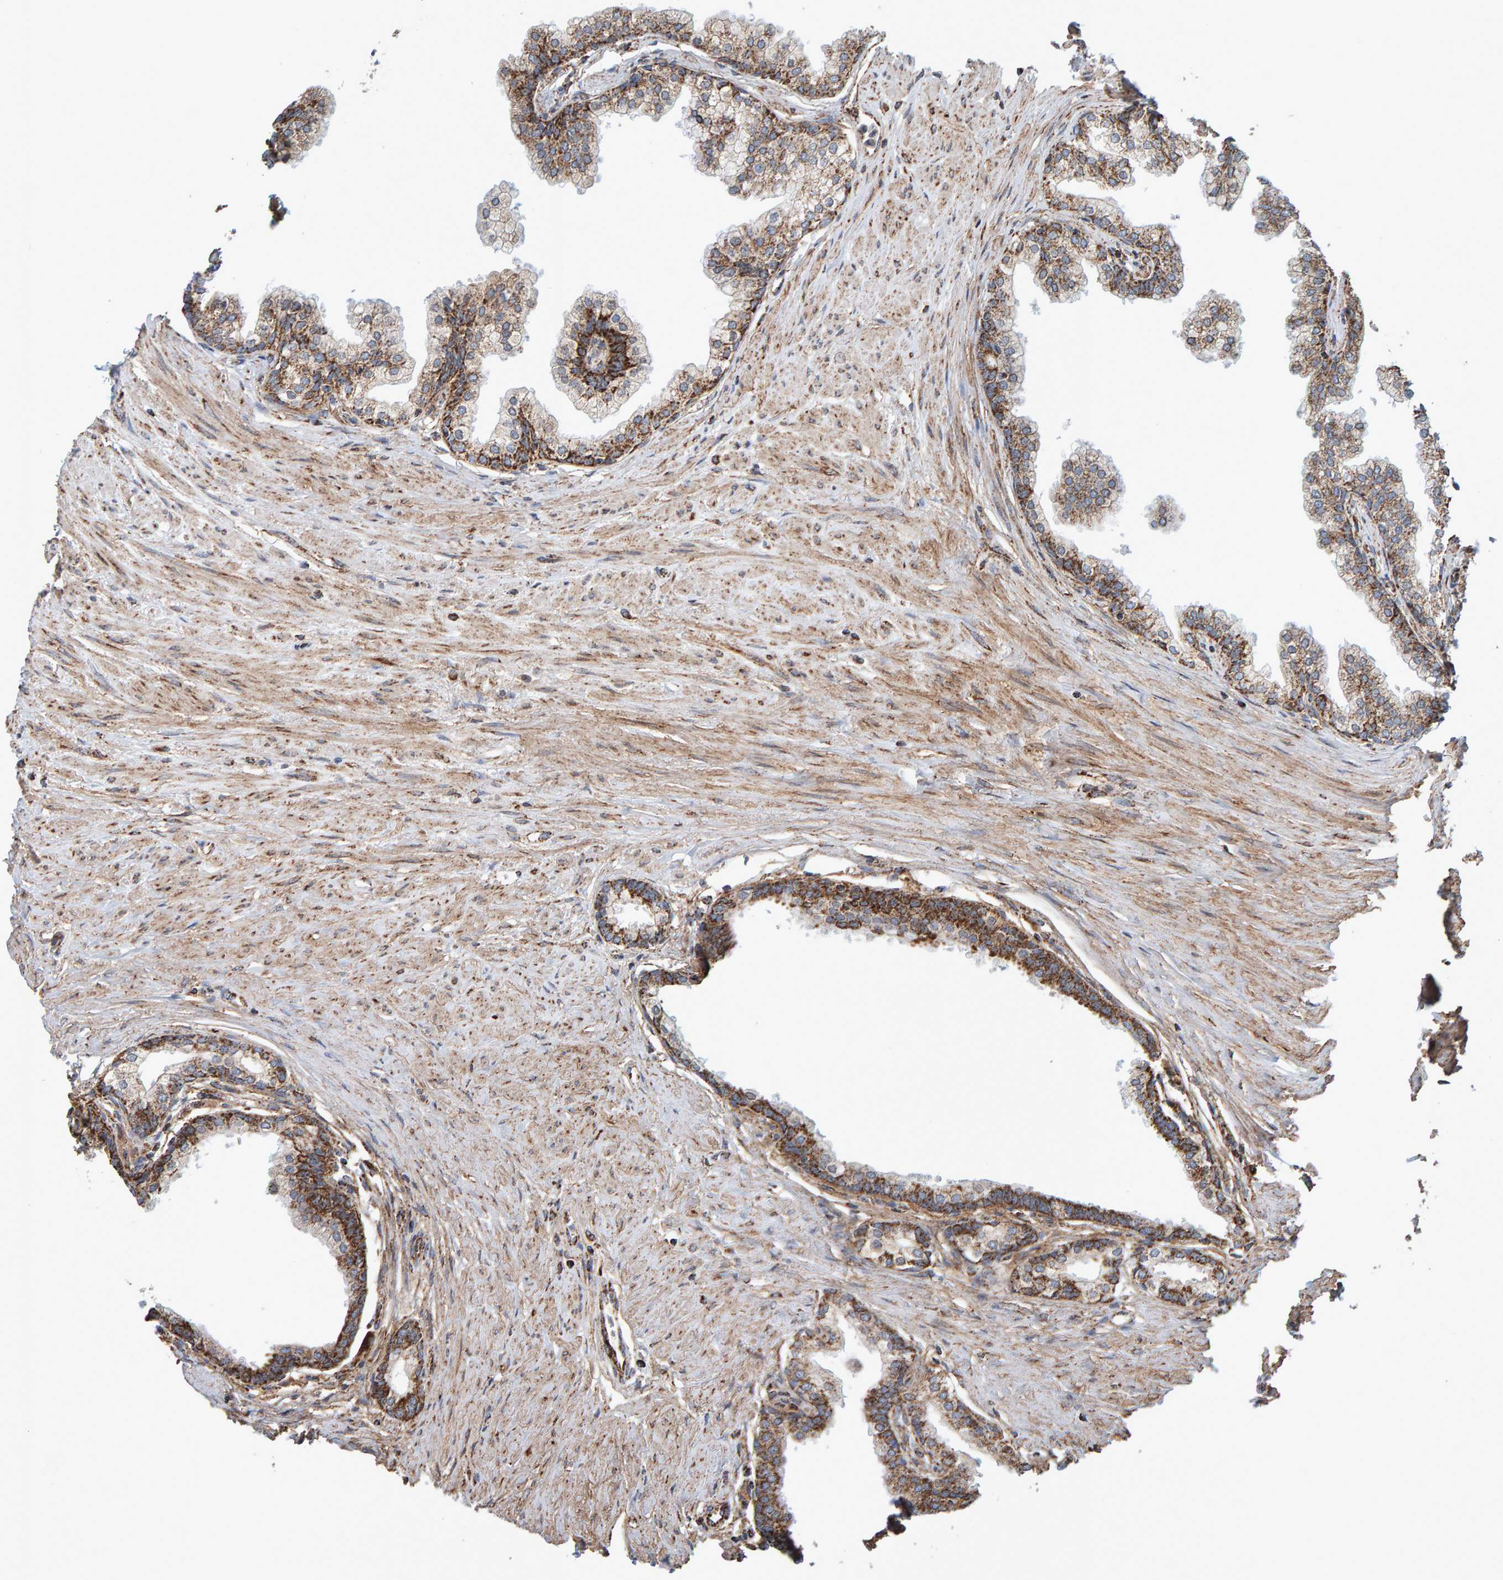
{"staining": {"intensity": "moderate", "quantity": ">75%", "location": "cytoplasmic/membranous"}, "tissue": "prostate", "cell_type": "Glandular cells", "image_type": "normal", "snomed": [{"axis": "morphology", "description": "Normal tissue, NOS"}, {"axis": "morphology", "description": "Urothelial carcinoma, Low grade"}, {"axis": "topography", "description": "Urinary bladder"}, {"axis": "topography", "description": "Prostate"}], "caption": "This histopathology image displays immunohistochemistry (IHC) staining of unremarkable prostate, with medium moderate cytoplasmic/membranous staining in approximately >75% of glandular cells.", "gene": "MRPL45", "patient": {"sex": "male", "age": 60}}